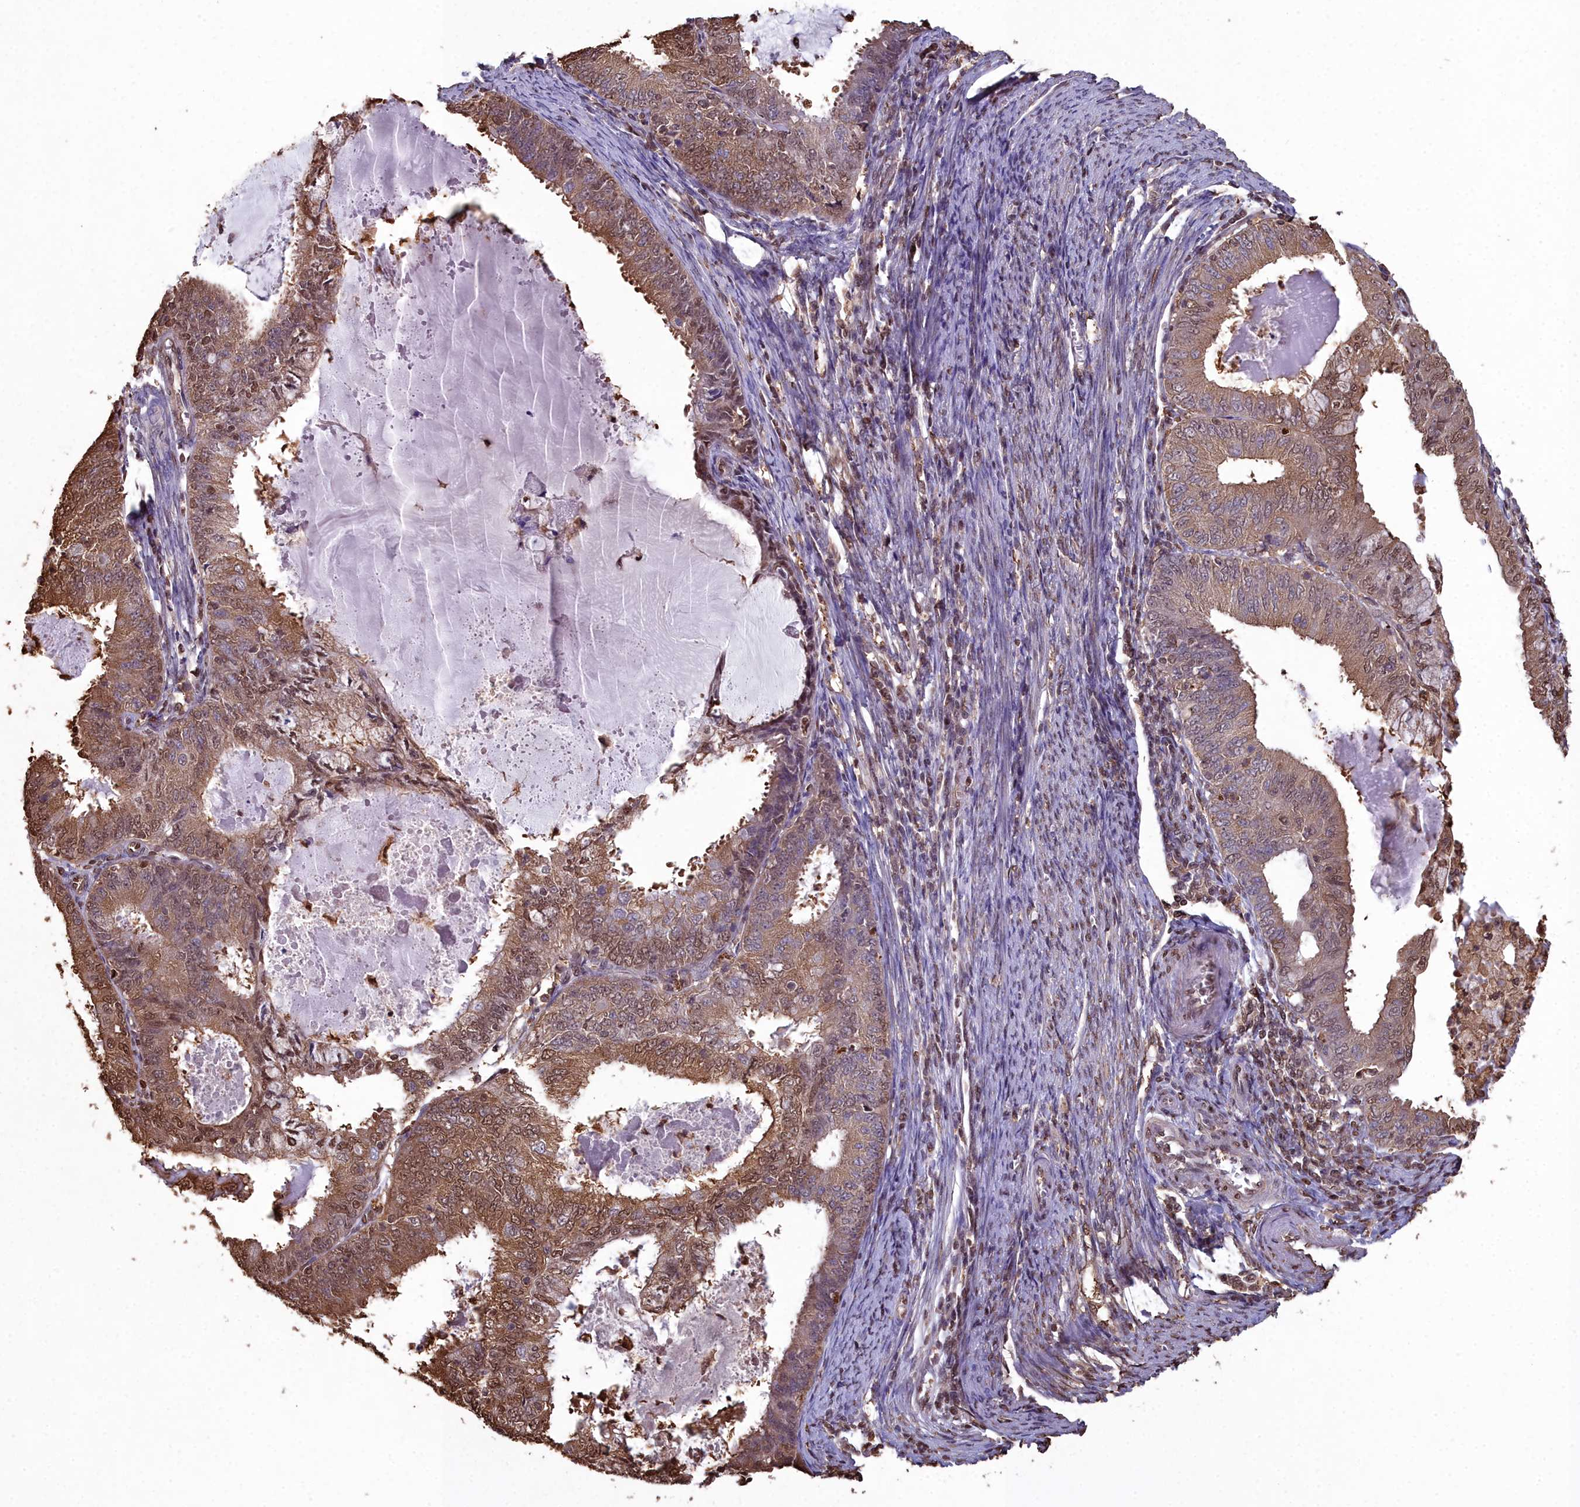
{"staining": {"intensity": "moderate", "quantity": ">75%", "location": "cytoplasmic/membranous,nuclear"}, "tissue": "endometrial cancer", "cell_type": "Tumor cells", "image_type": "cancer", "snomed": [{"axis": "morphology", "description": "Adenocarcinoma, NOS"}, {"axis": "topography", "description": "Endometrium"}], "caption": "A brown stain highlights moderate cytoplasmic/membranous and nuclear expression of a protein in adenocarcinoma (endometrial) tumor cells.", "gene": "GAPDH", "patient": {"sex": "female", "age": 57}}